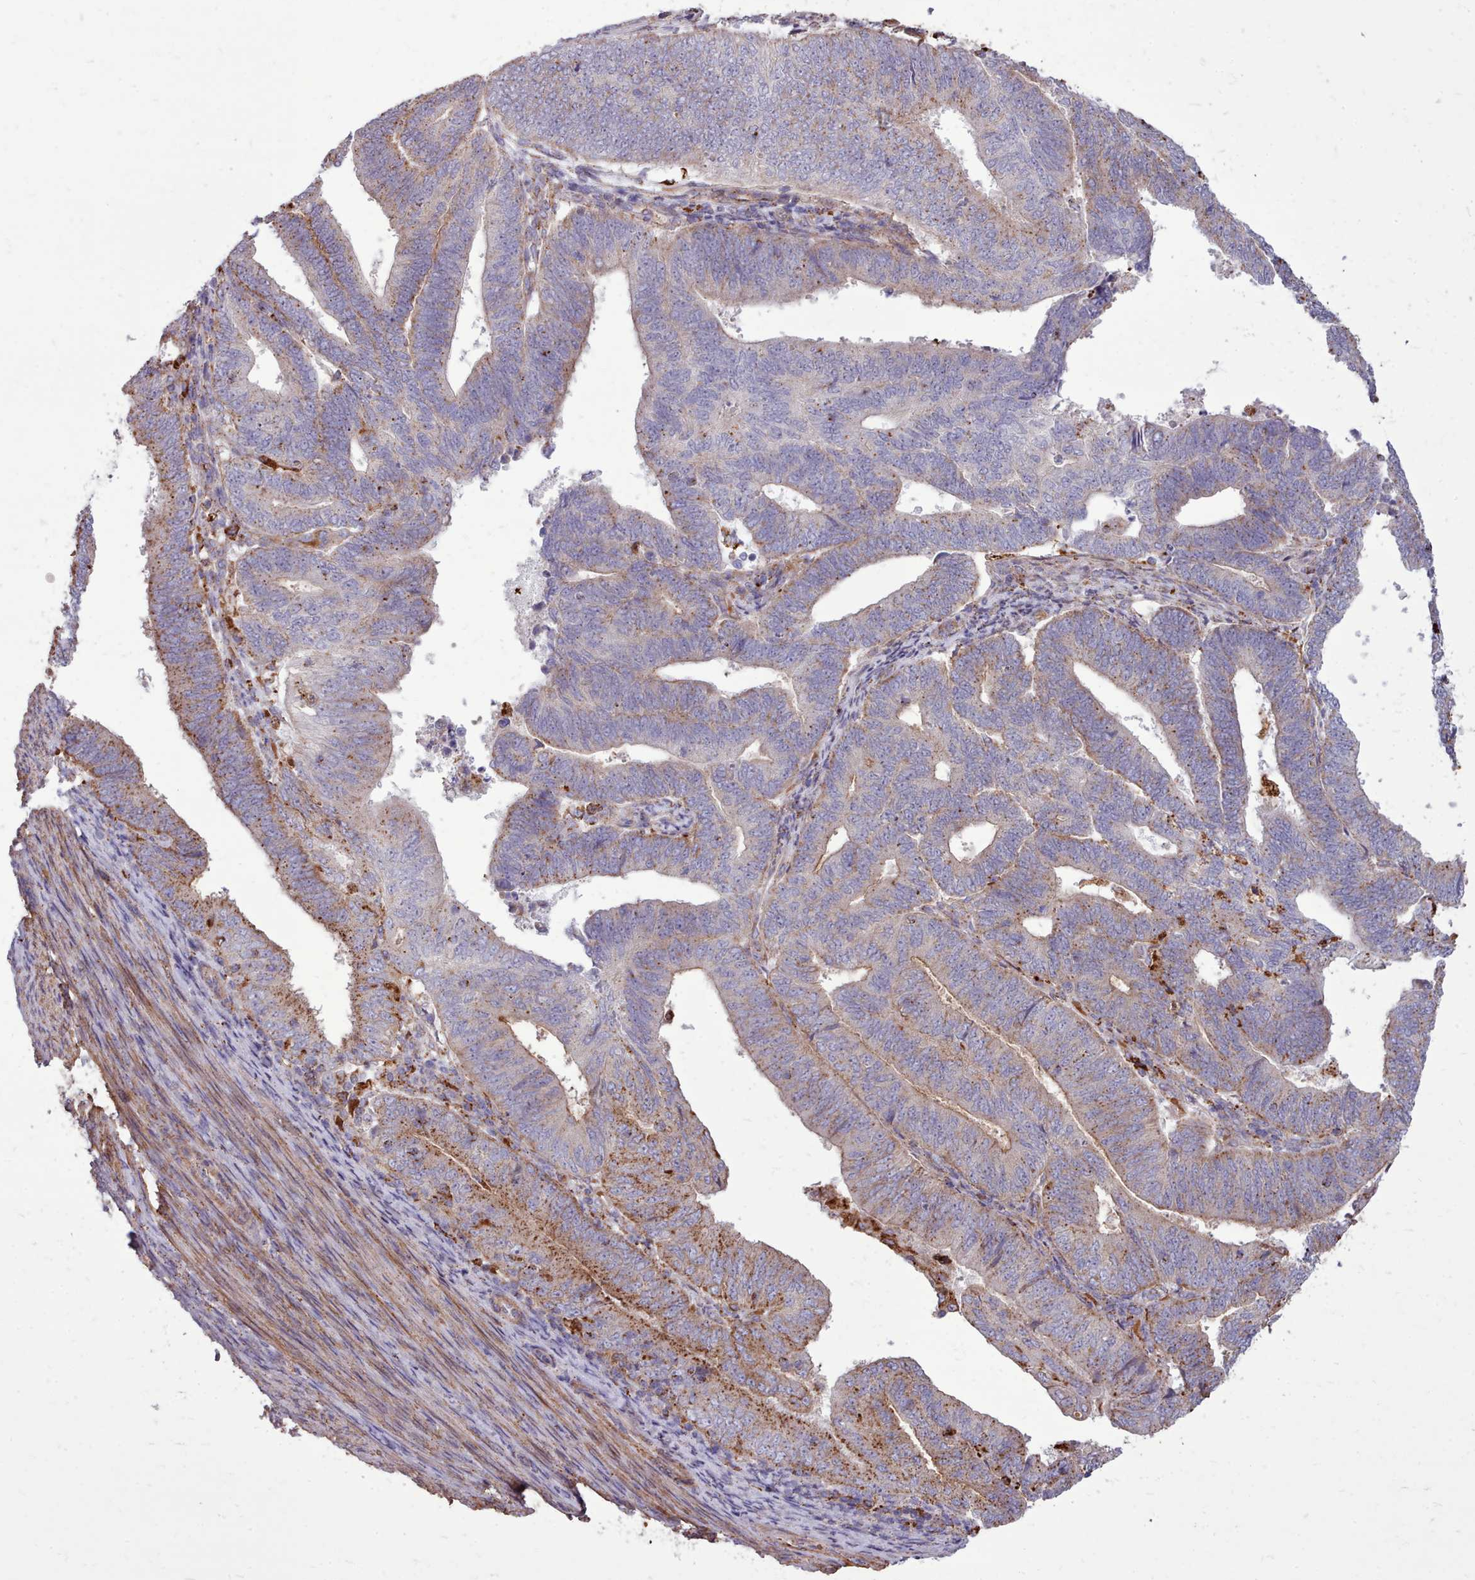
{"staining": {"intensity": "weak", "quantity": "25%-75%", "location": "cytoplasmic/membranous"}, "tissue": "endometrial cancer", "cell_type": "Tumor cells", "image_type": "cancer", "snomed": [{"axis": "morphology", "description": "Adenocarcinoma, NOS"}, {"axis": "topography", "description": "Endometrium"}], "caption": "Tumor cells exhibit low levels of weak cytoplasmic/membranous positivity in approximately 25%-75% of cells in human adenocarcinoma (endometrial).", "gene": "PACSIN3", "patient": {"sex": "female", "age": 70}}